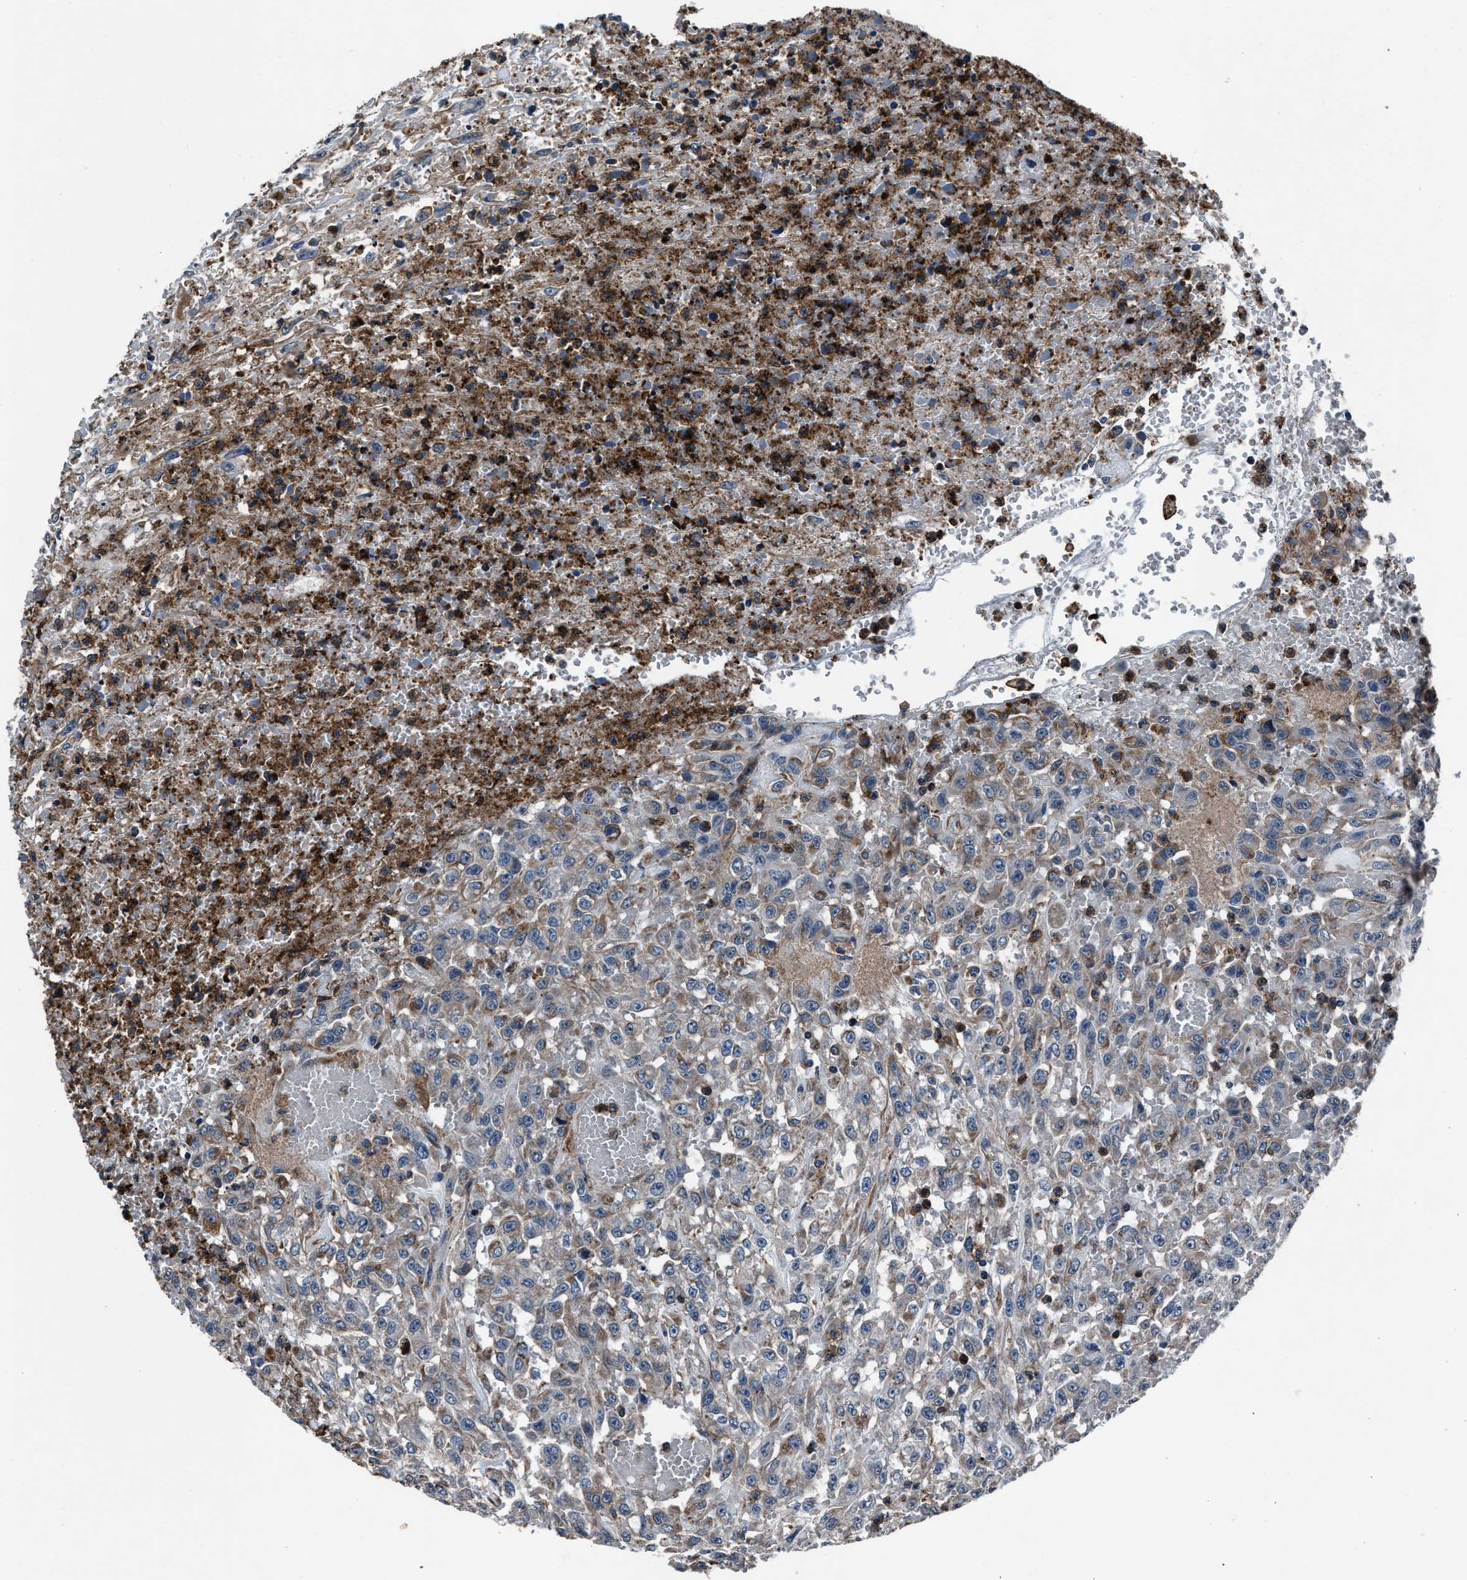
{"staining": {"intensity": "moderate", "quantity": "25%-75%", "location": "cytoplasmic/membranous"}, "tissue": "urothelial cancer", "cell_type": "Tumor cells", "image_type": "cancer", "snomed": [{"axis": "morphology", "description": "Urothelial carcinoma, High grade"}, {"axis": "topography", "description": "Urinary bladder"}], "caption": "IHC photomicrograph of neoplastic tissue: human high-grade urothelial carcinoma stained using IHC demonstrates medium levels of moderate protein expression localized specifically in the cytoplasmic/membranous of tumor cells, appearing as a cytoplasmic/membranous brown color.", "gene": "MFSD11", "patient": {"sex": "male", "age": 46}}